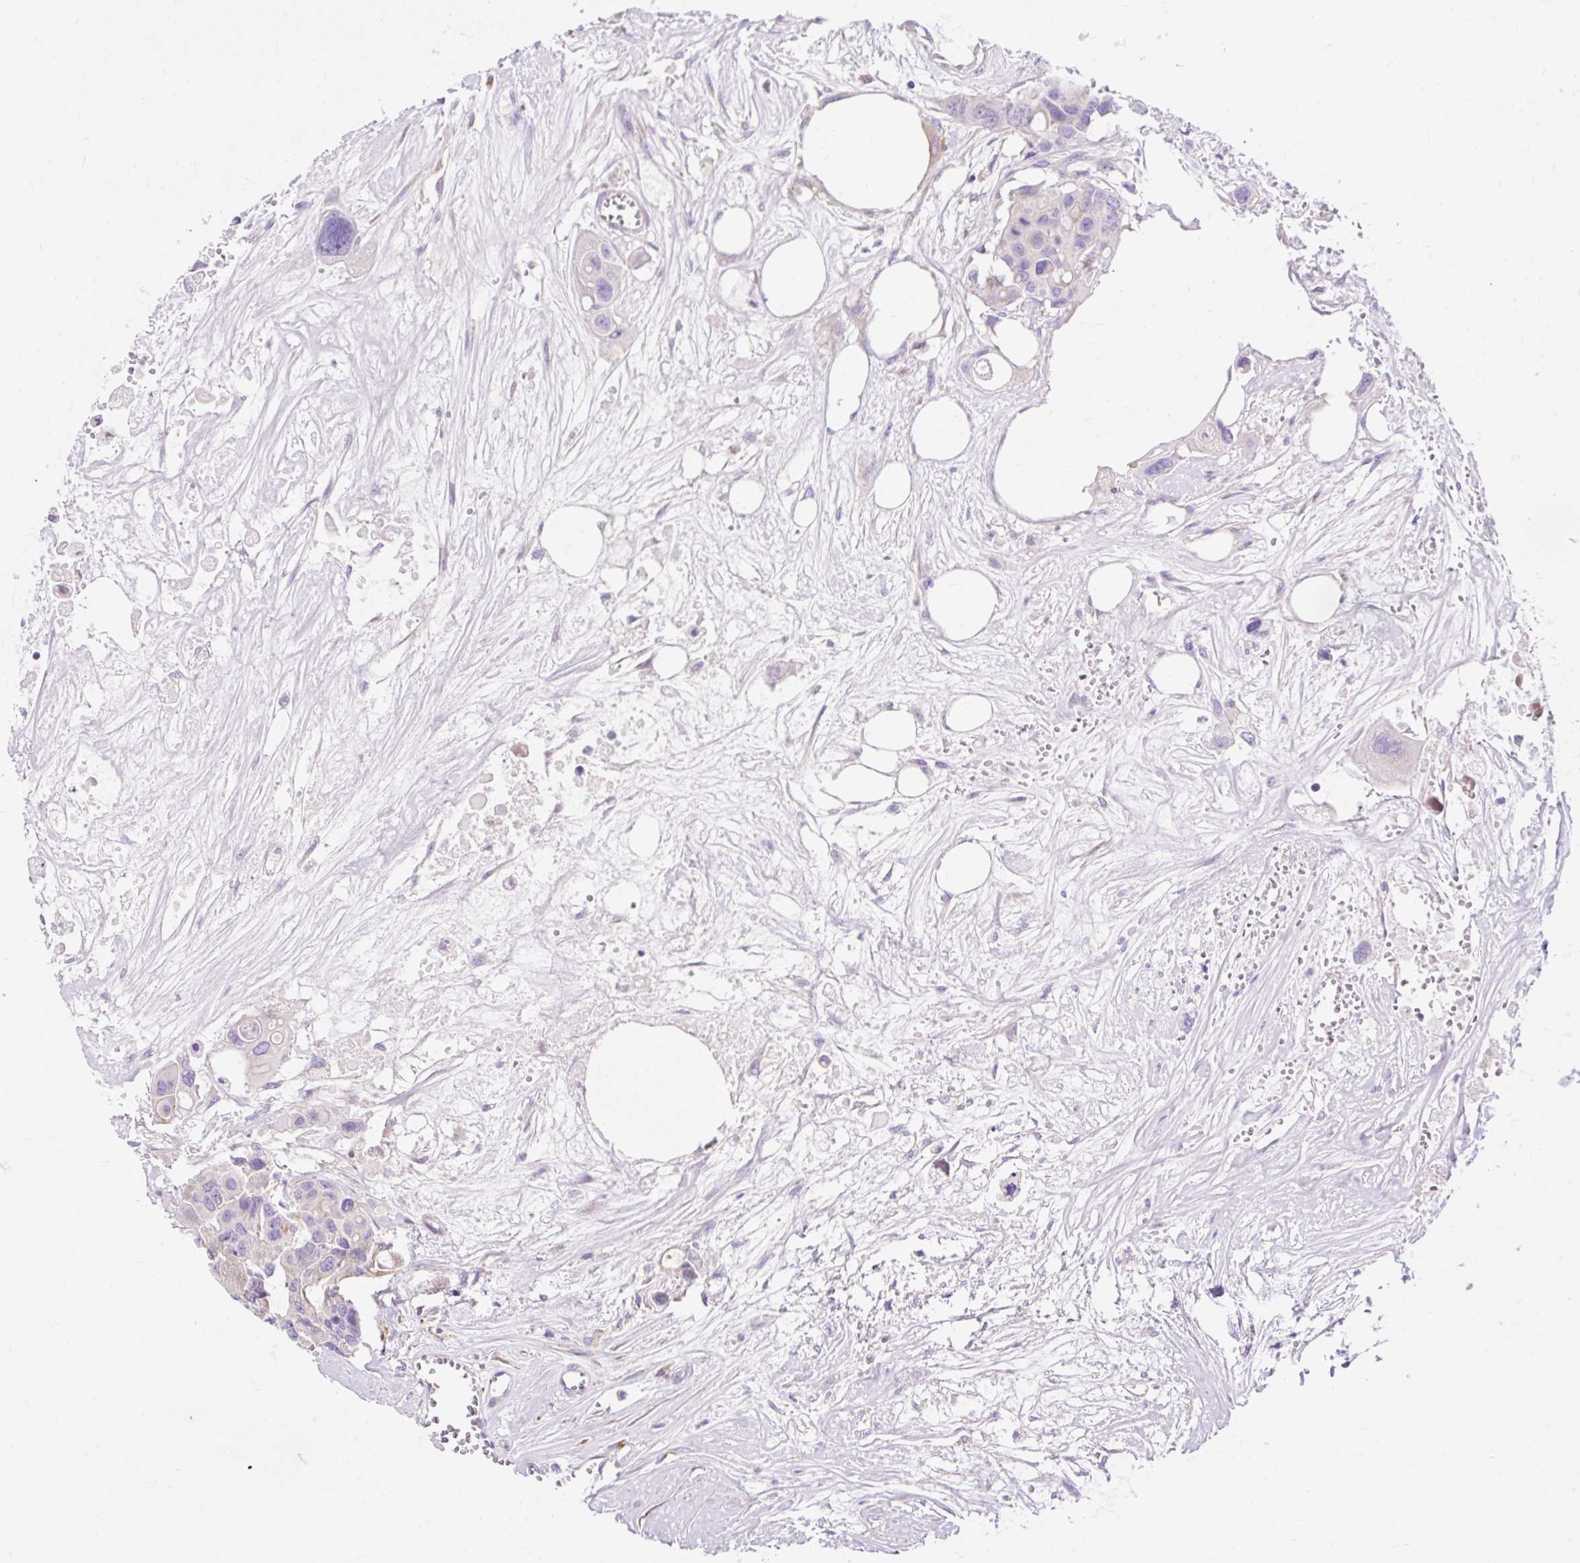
{"staining": {"intensity": "negative", "quantity": "none", "location": "none"}, "tissue": "colorectal cancer", "cell_type": "Tumor cells", "image_type": "cancer", "snomed": [{"axis": "morphology", "description": "Adenocarcinoma, NOS"}, {"axis": "topography", "description": "Colon"}], "caption": "Immunohistochemistry (IHC) micrograph of neoplastic tissue: colorectal adenocarcinoma stained with DAB (3,3'-diaminobenzidine) displays no significant protein positivity in tumor cells. (Stains: DAB immunohistochemistry (IHC) with hematoxylin counter stain, Microscopy: brightfield microscopy at high magnification).", "gene": "OR4K15", "patient": {"sex": "male", "age": 77}}